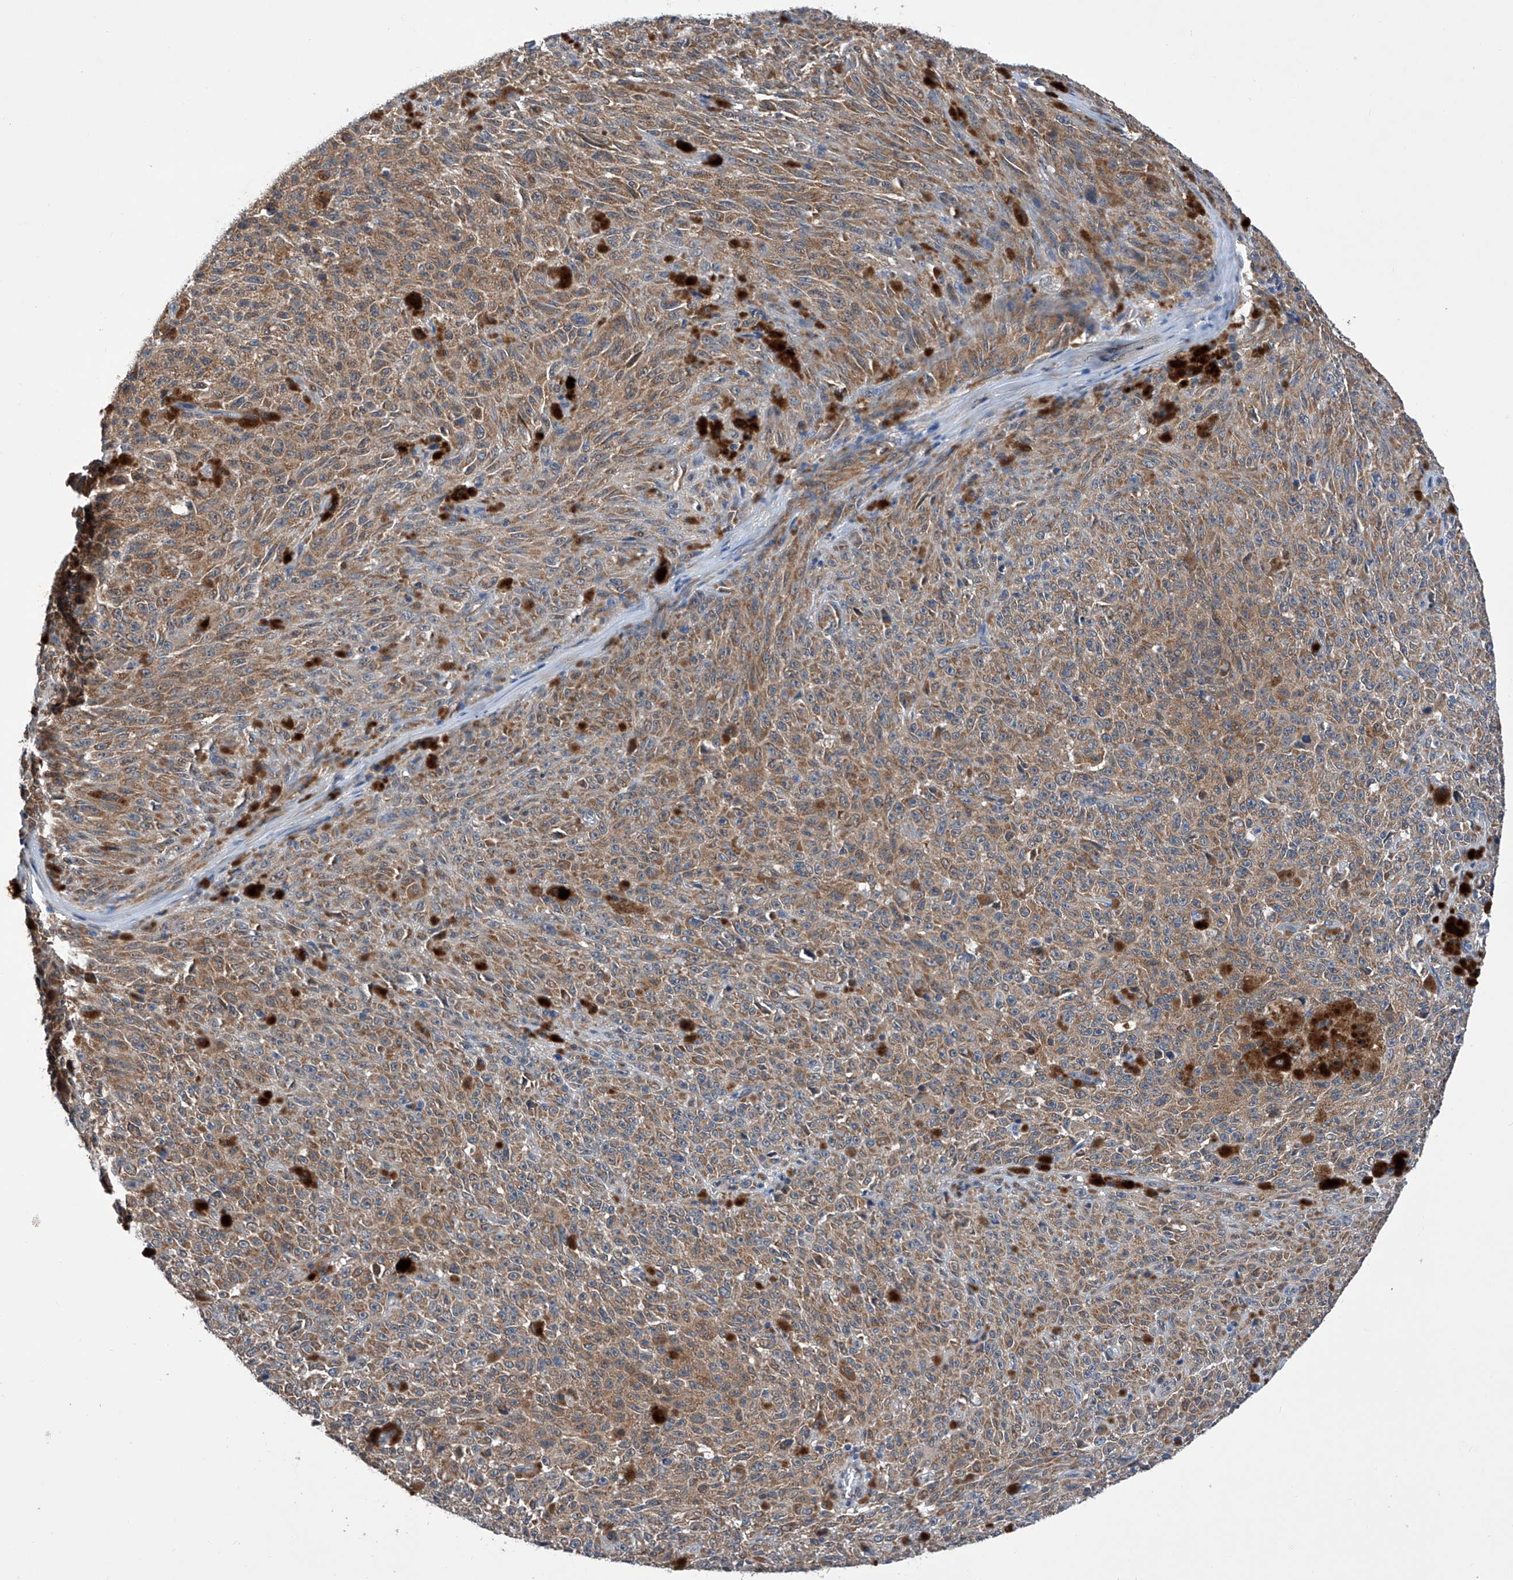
{"staining": {"intensity": "moderate", "quantity": ">75%", "location": "cytoplasmic/membranous"}, "tissue": "melanoma", "cell_type": "Tumor cells", "image_type": "cancer", "snomed": [{"axis": "morphology", "description": "Malignant melanoma, NOS"}, {"axis": "topography", "description": "Skin"}], "caption": "Melanoma was stained to show a protein in brown. There is medium levels of moderate cytoplasmic/membranous expression in approximately >75% of tumor cells. (DAB IHC with brightfield microscopy, high magnification).", "gene": "SPATA20", "patient": {"sex": "female", "age": 82}}